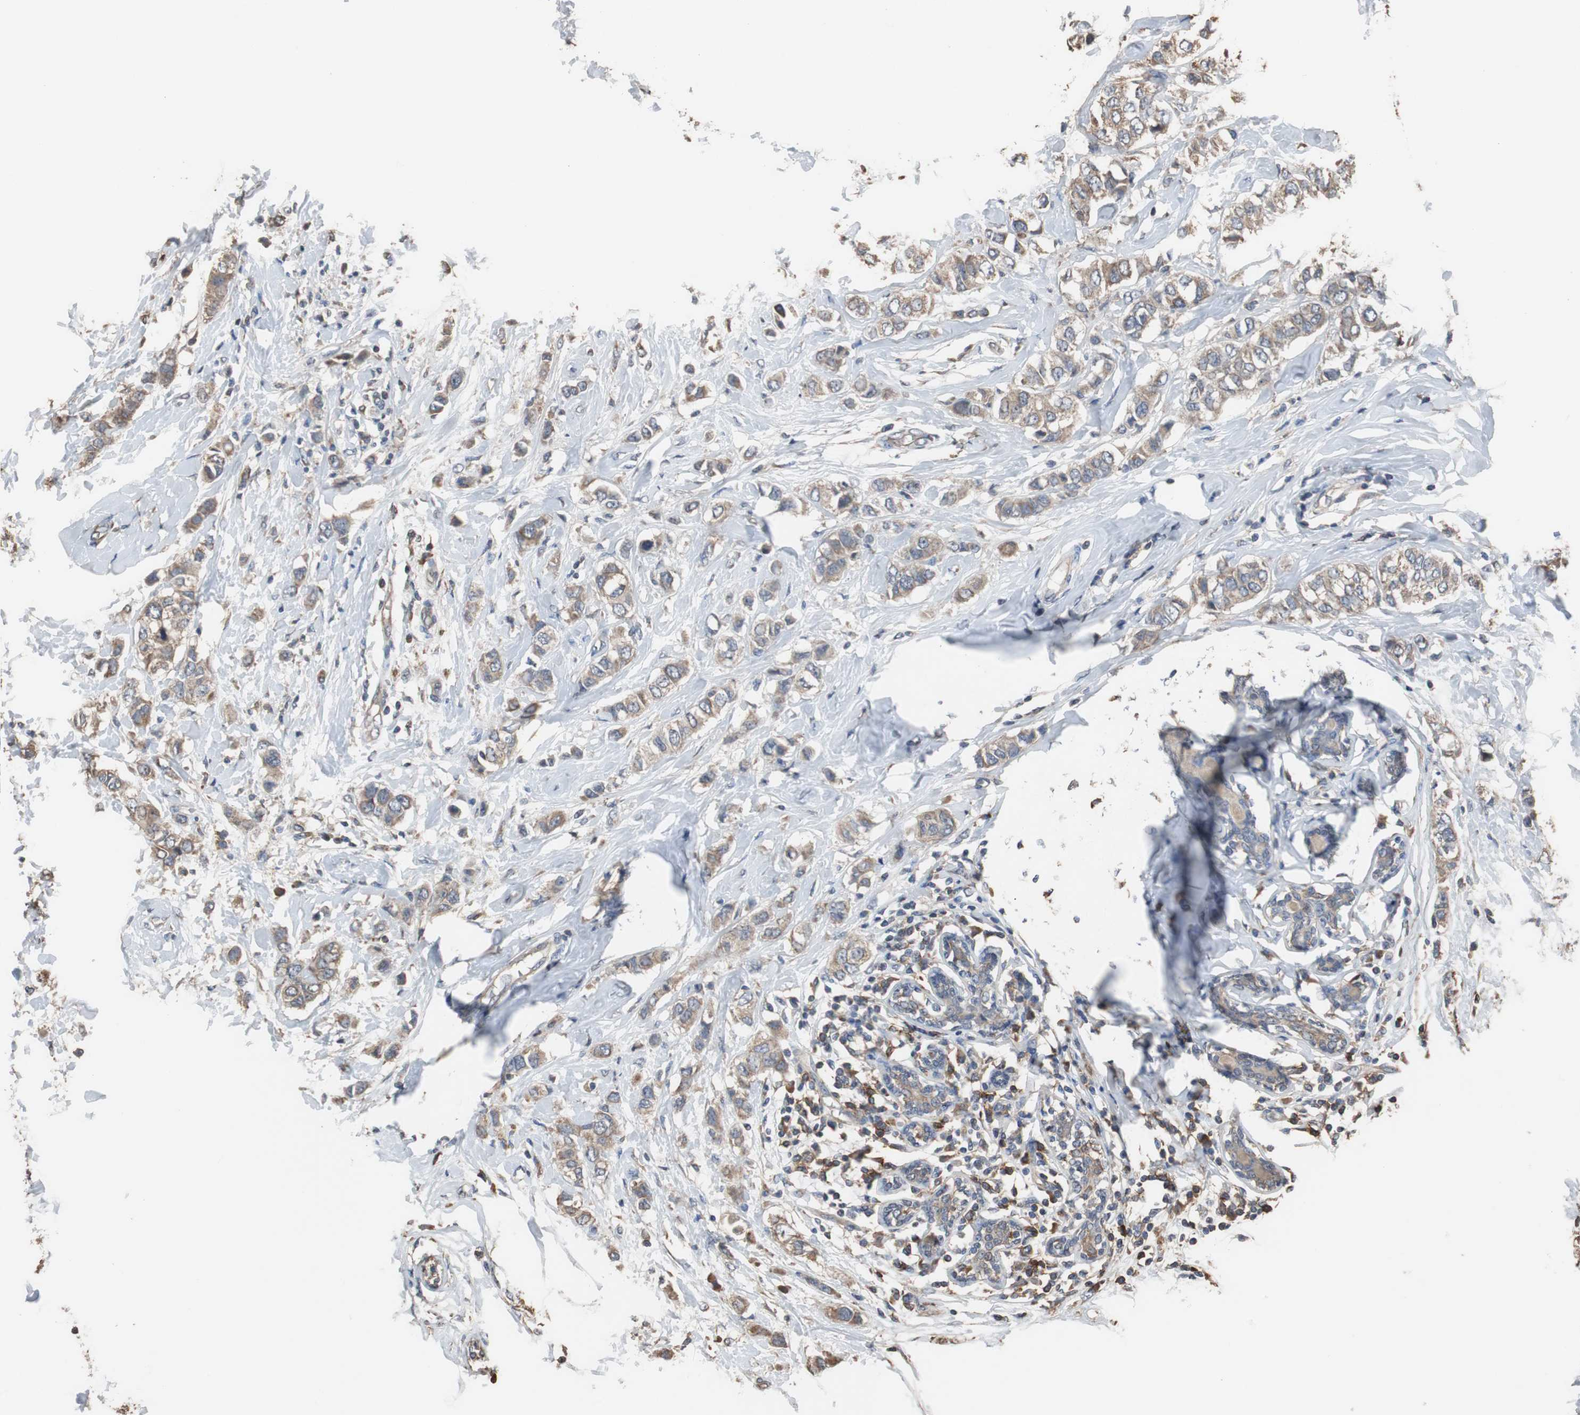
{"staining": {"intensity": "weak", "quantity": ">75%", "location": "cytoplasmic/membranous"}, "tissue": "breast cancer", "cell_type": "Tumor cells", "image_type": "cancer", "snomed": [{"axis": "morphology", "description": "Duct carcinoma"}, {"axis": "topography", "description": "Breast"}], "caption": "Human breast infiltrating ductal carcinoma stained for a protein (brown) reveals weak cytoplasmic/membranous positive staining in about >75% of tumor cells.", "gene": "SCIMP", "patient": {"sex": "female", "age": 50}}